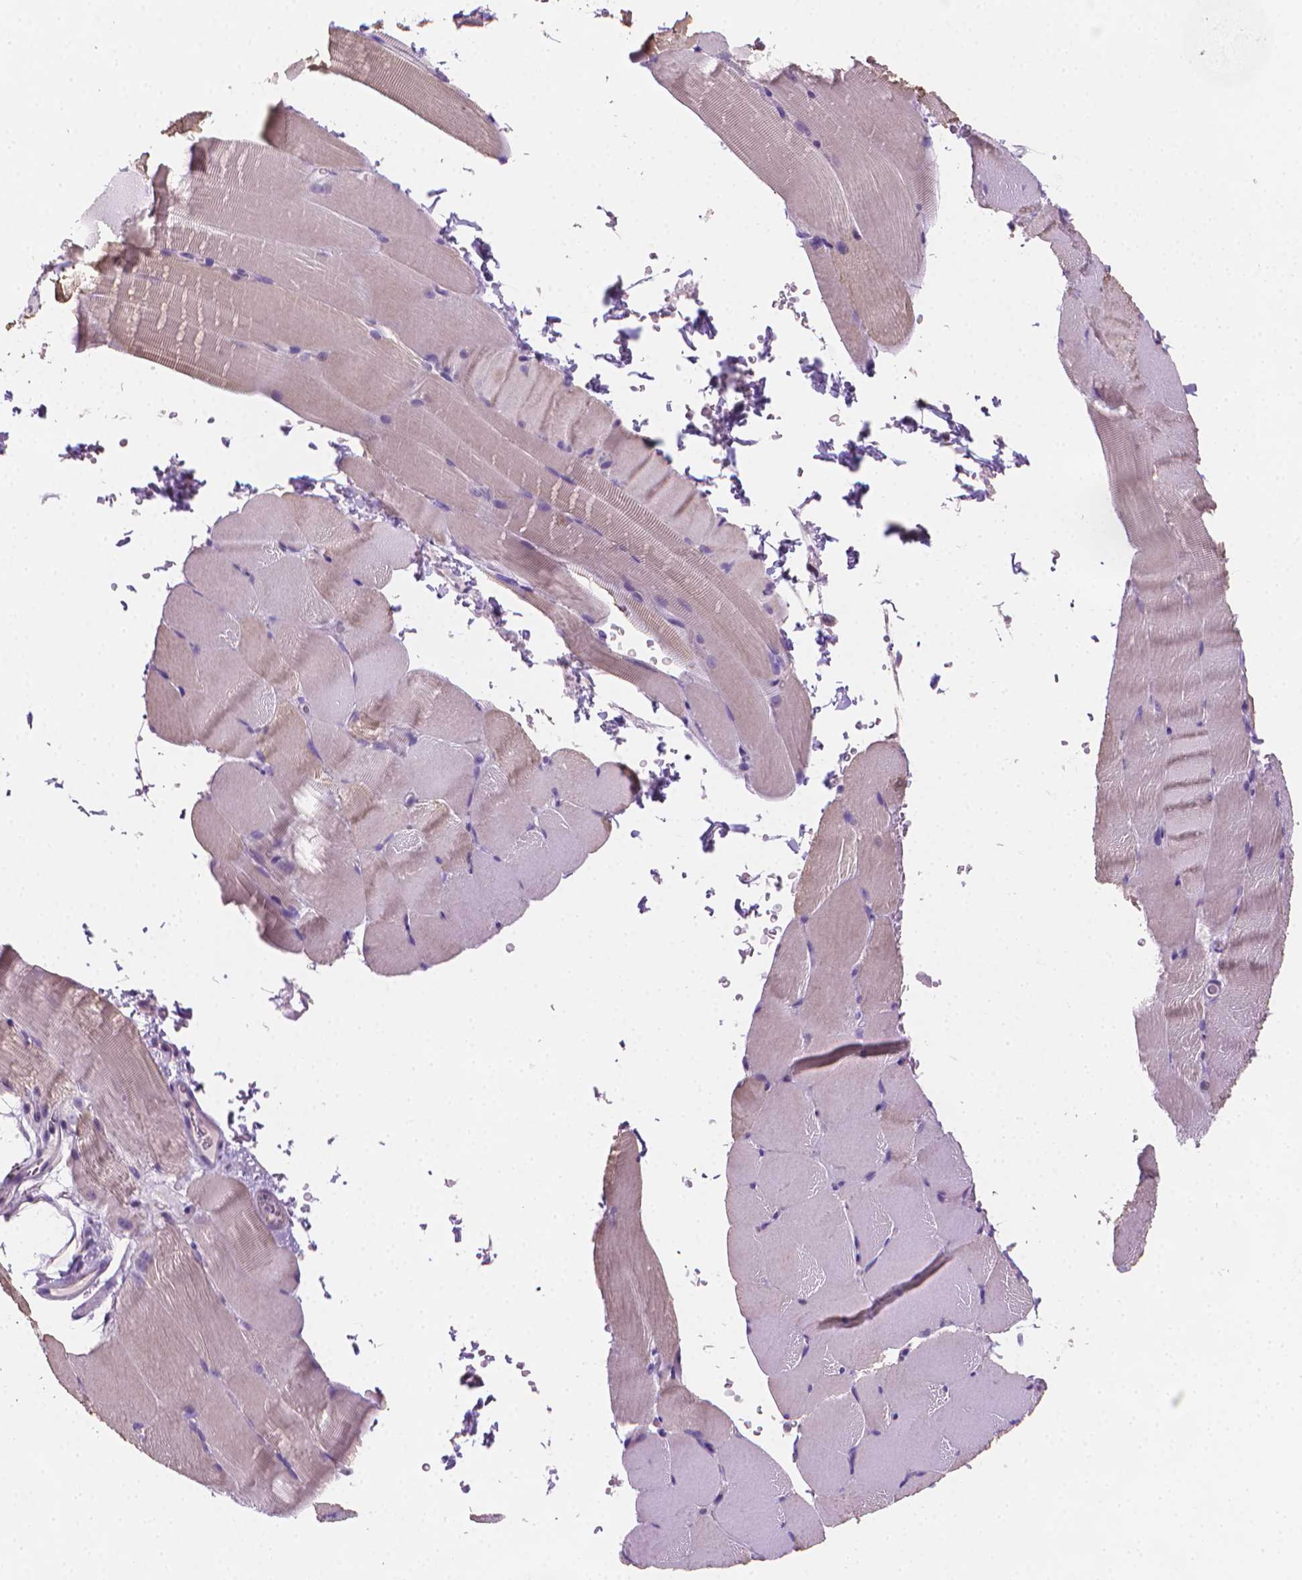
{"staining": {"intensity": "negative", "quantity": "none", "location": "none"}, "tissue": "skeletal muscle", "cell_type": "Myocytes", "image_type": "normal", "snomed": [{"axis": "morphology", "description": "Normal tissue, NOS"}, {"axis": "topography", "description": "Skeletal muscle"}], "caption": "The immunohistochemistry (IHC) histopathology image has no significant staining in myocytes of skeletal muscle.", "gene": "CLXN", "patient": {"sex": "female", "age": 37}}